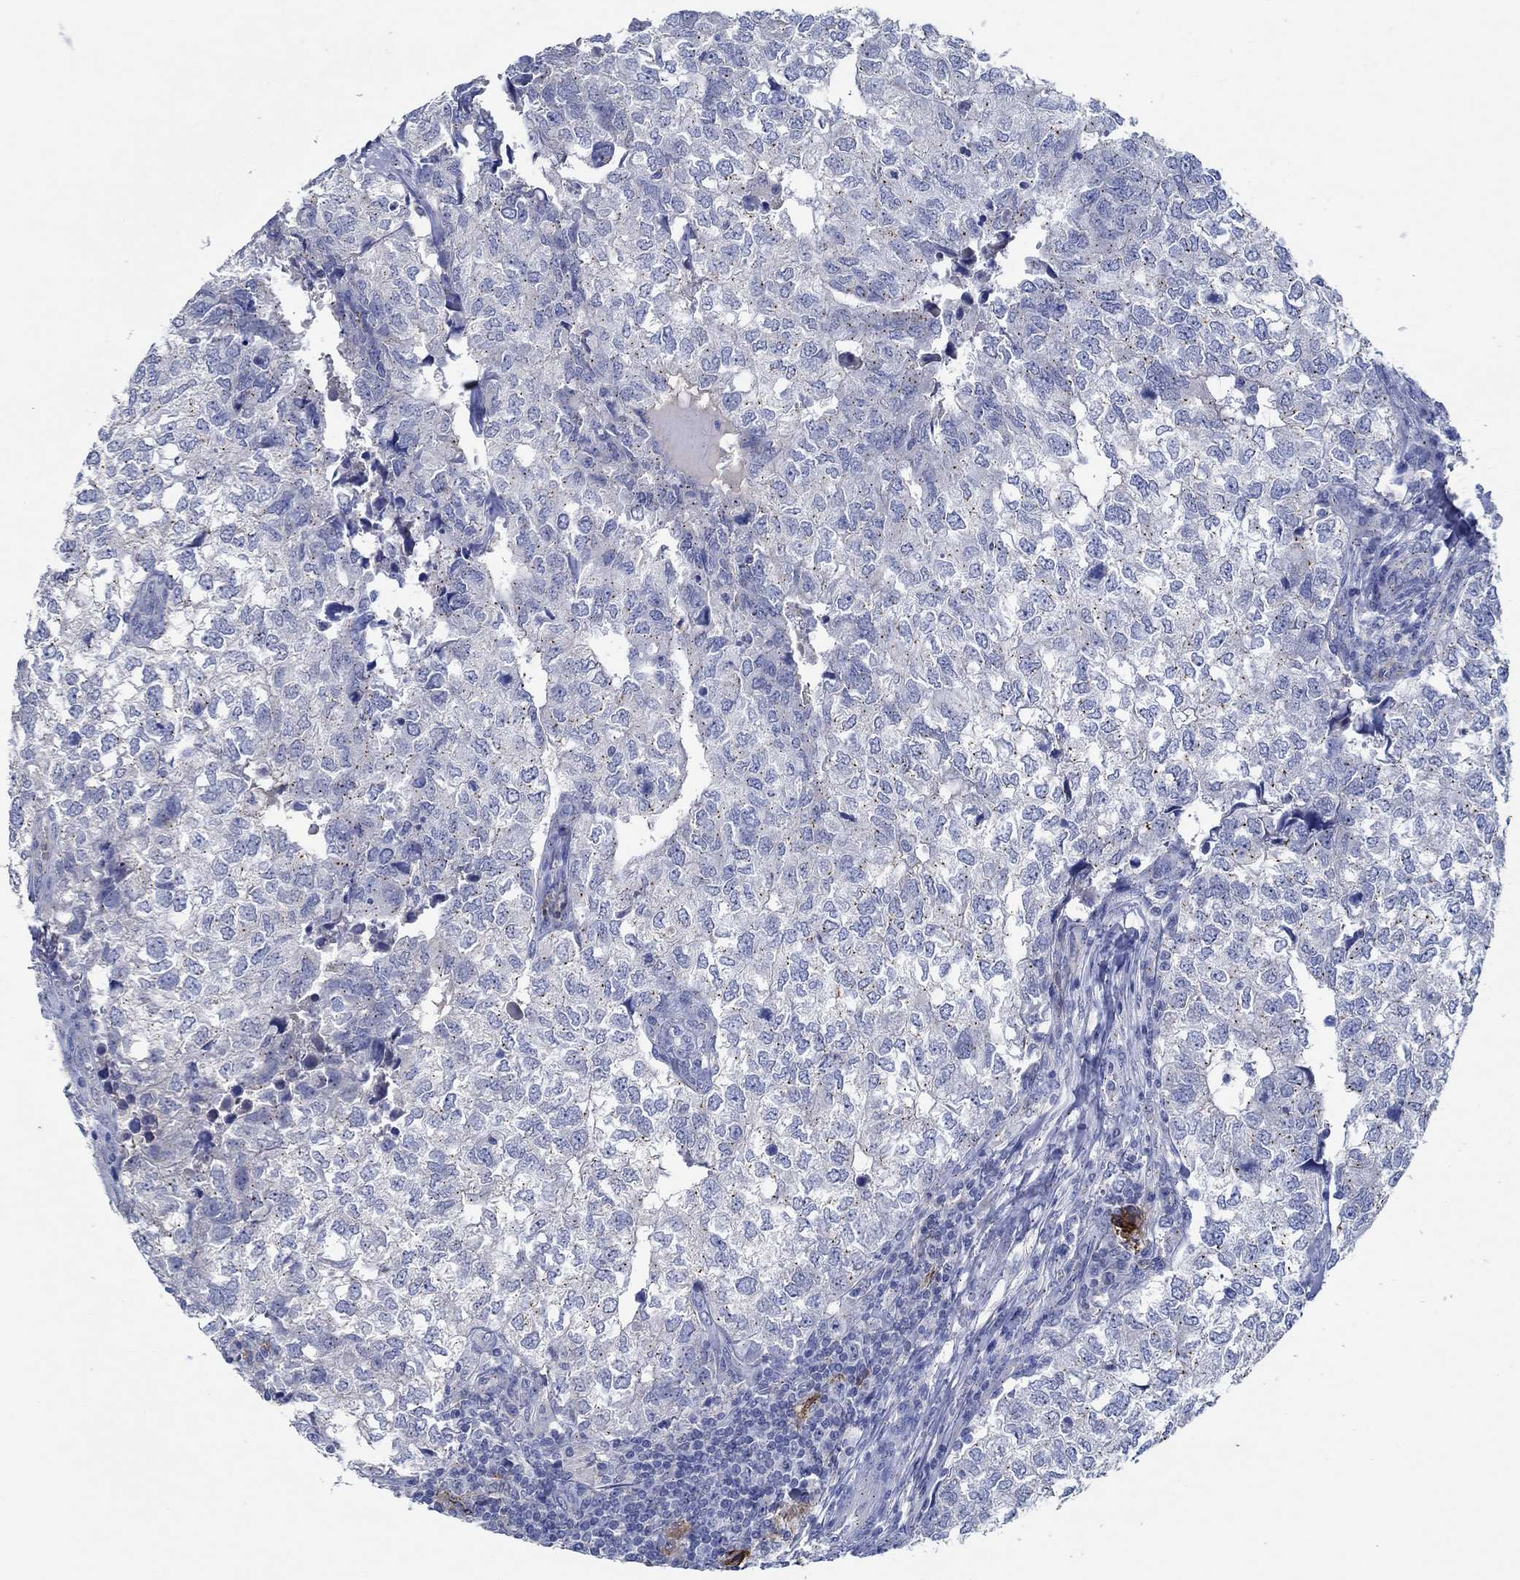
{"staining": {"intensity": "negative", "quantity": "none", "location": "none"}, "tissue": "breast cancer", "cell_type": "Tumor cells", "image_type": "cancer", "snomed": [{"axis": "morphology", "description": "Duct carcinoma"}, {"axis": "topography", "description": "Breast"}], "caption": "DAB immunohistochemical staining of human infiltrating ductal carcinoma (breast) shows no significant expression in tumor cells. (DAB immunohistochemistry, high magnification).", "gene": "CPM", "patient": {"sex": "female", "age": 30}}